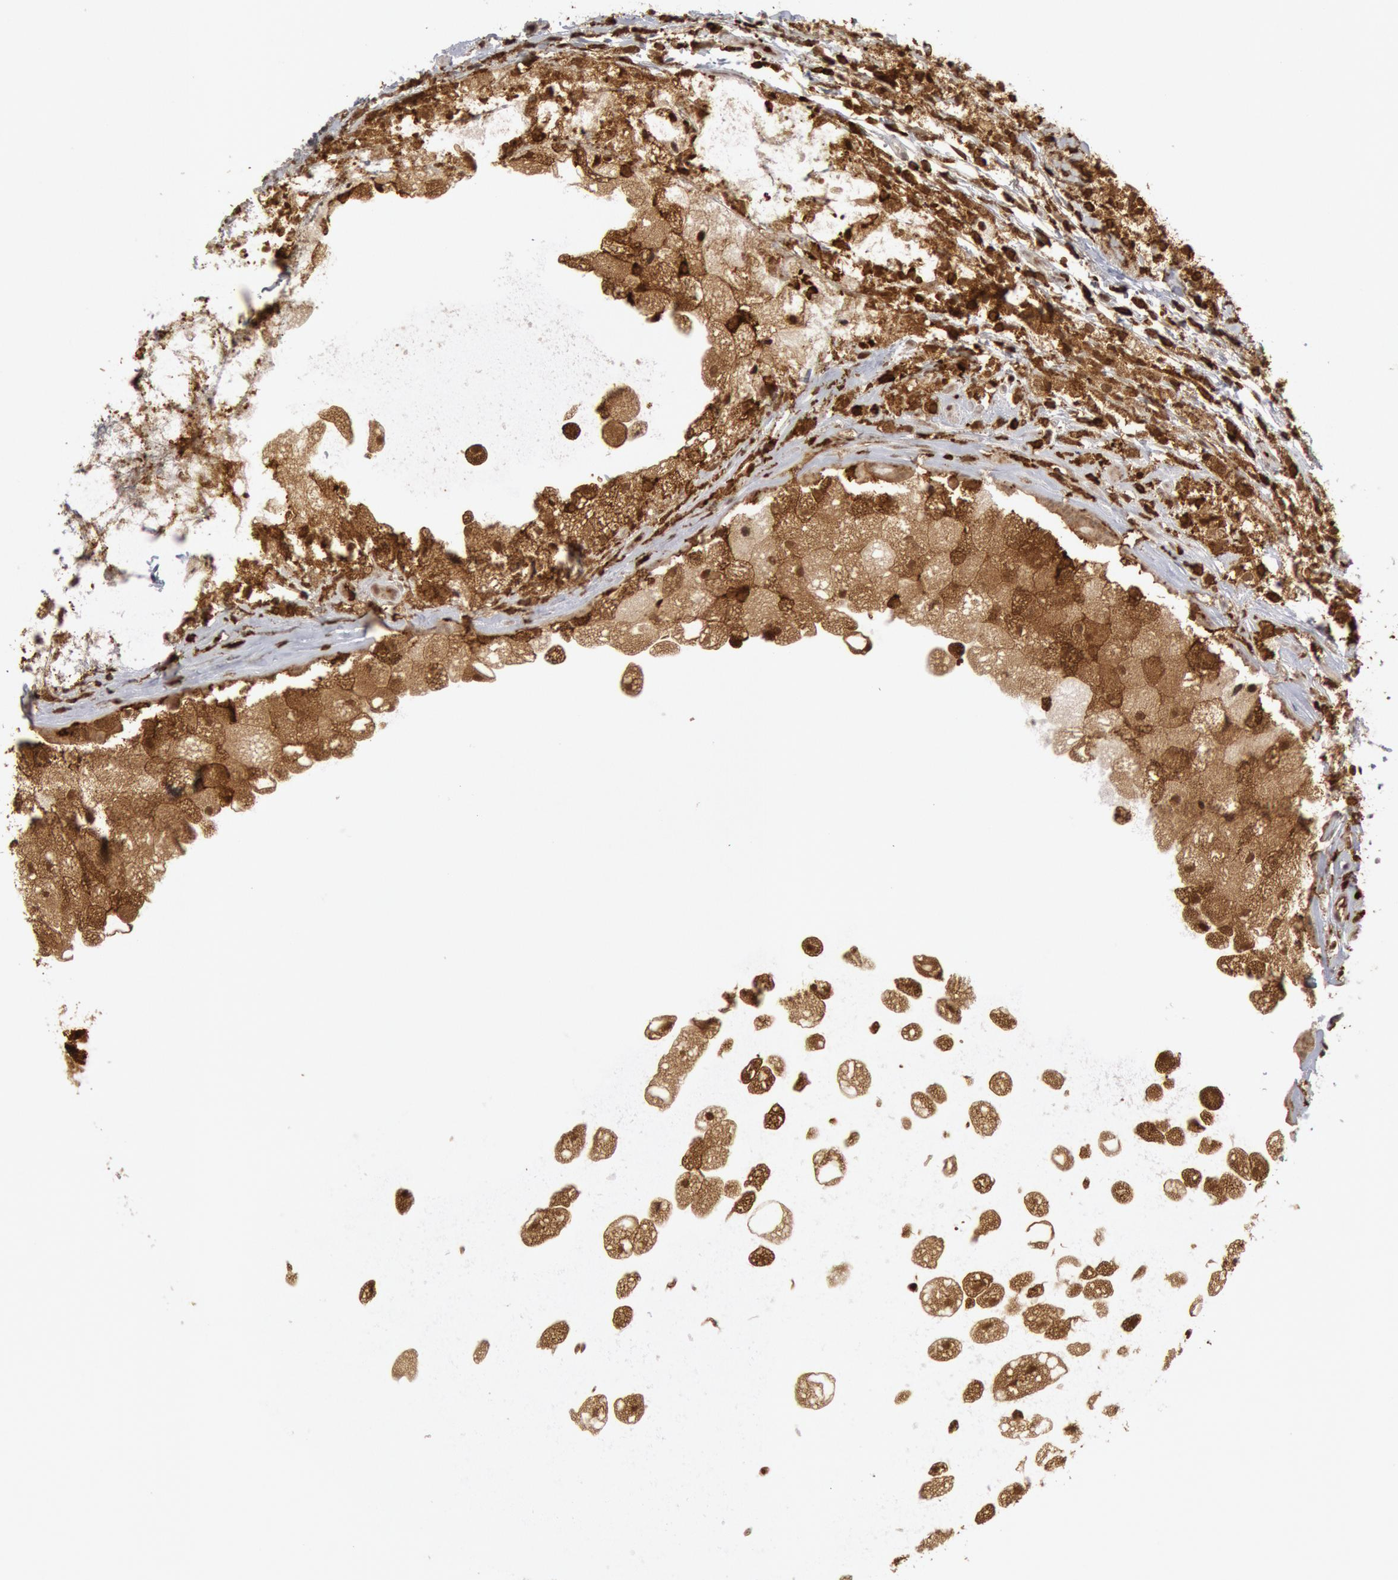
{"staining": {"intensity": "strong", "quantity": ">75%", "location": "cytoplasmic/membranous,nuclear"}, "tissue": "breast cancer", "cell_type": "Tumor cells", "image_type": "cancer", "snomed": [{"axis": "morphology", "description": "Duct carcinoma"}, {"axis": "topography", "description": "Breast"}], "caption": "A high-resolution micrograph shows immunohistochemistry (IHC) staining of infiltrating ductal carcinoma (breast), which exhibits strong cytoplasmic/membranous and nuclear expression in about >75% of tumor cells. (brown staining indicates protein expression, while blue staining denotes nuclei).", "gene": "PTPN6", "patient": {"sex": "female", "age": 54}}